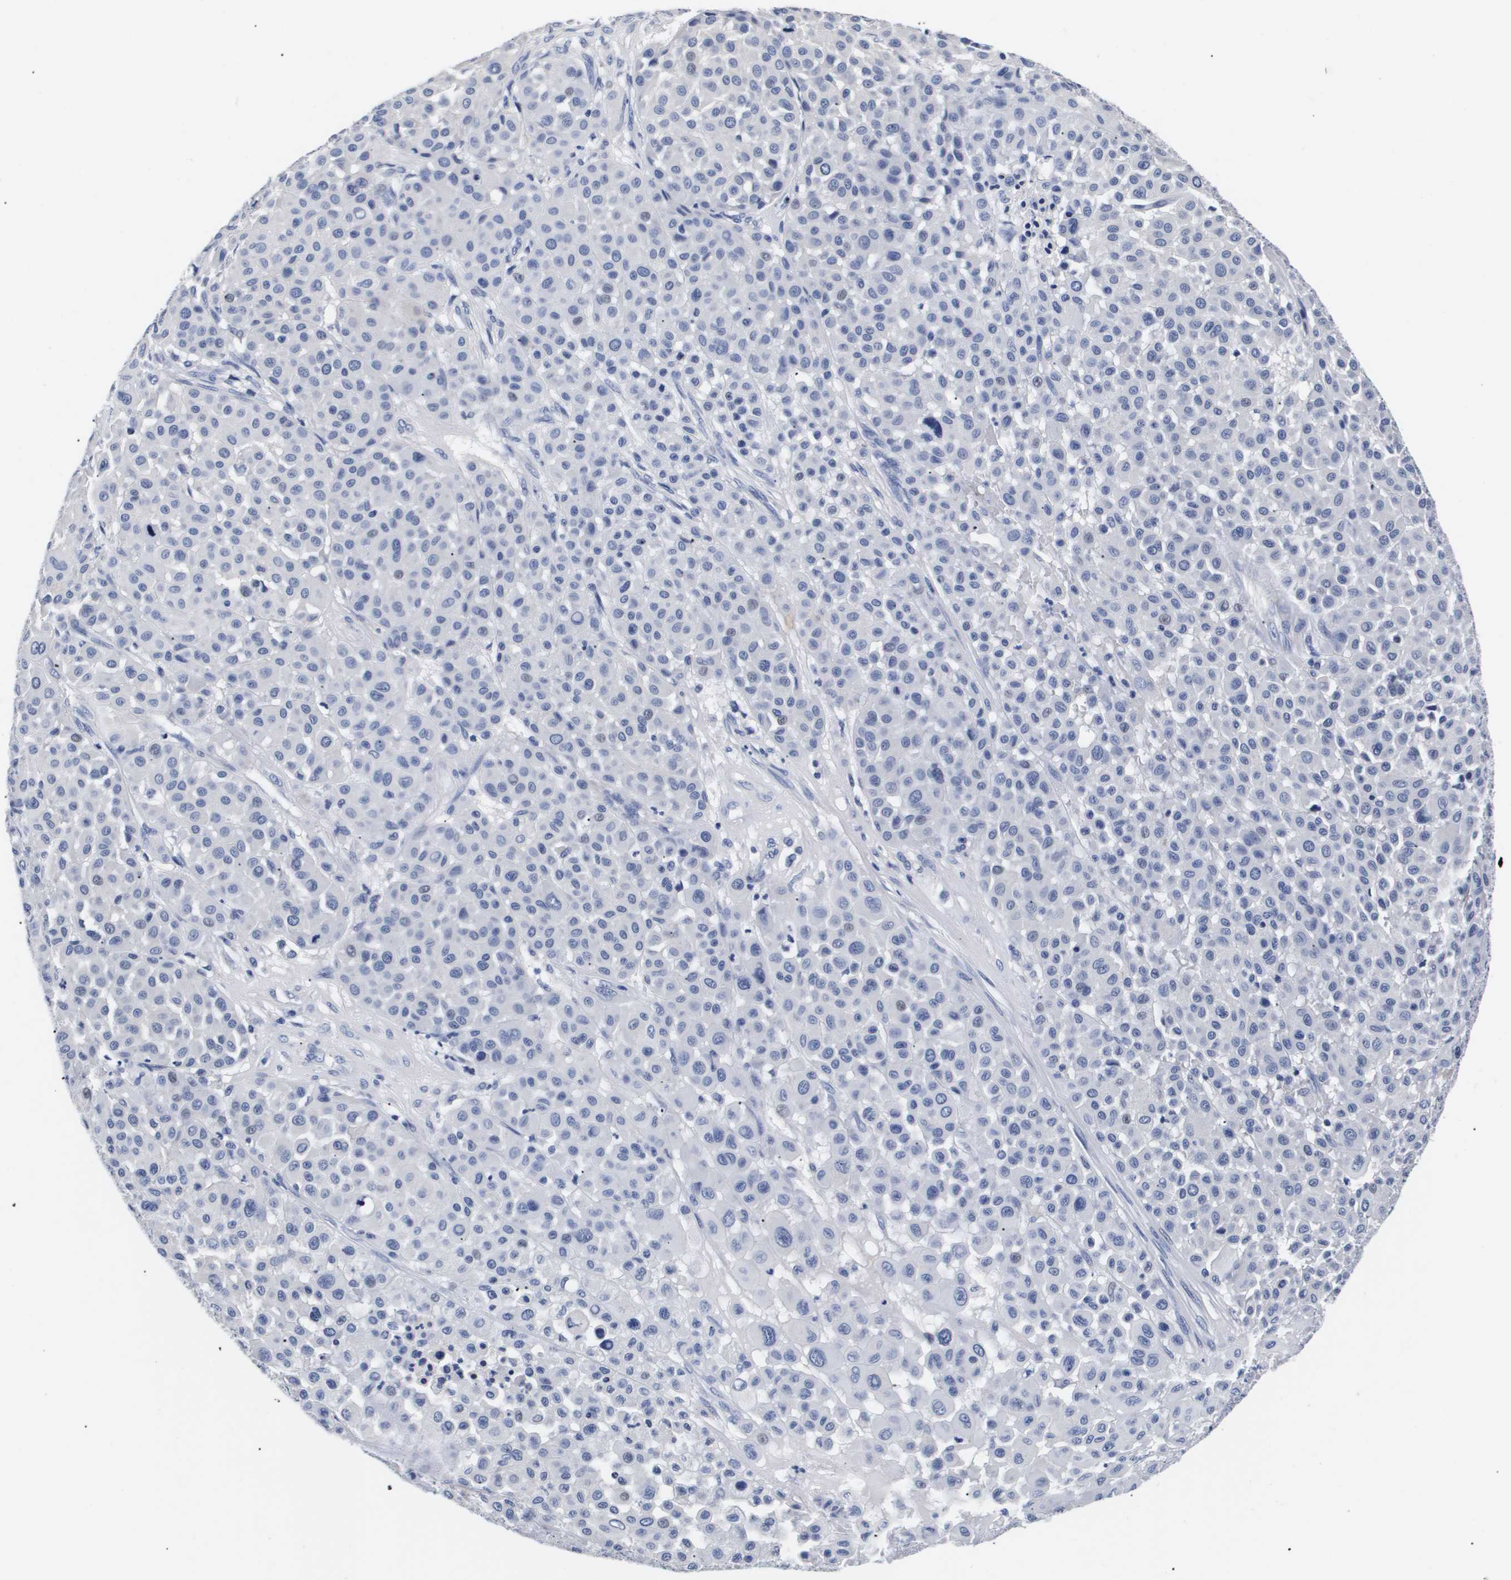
{"staining": {"intensity": "negative", "quantity": "none", "location": "none"}, "tissue": "melanoma", "cell_type": "Tumor cells", "image_type": "cancer", "snomed": [{"axis": "morphology", "description": "Malignant melanoma, Metastatic site"}, {"axis": "topography", "description": "Soft tissue"}], "caption": "This is an IHC image of human melanoma. There is no expression in tumor cells.", "gene": "ATP6V0A4", "patient": {"sex": "male", "age": 41}}